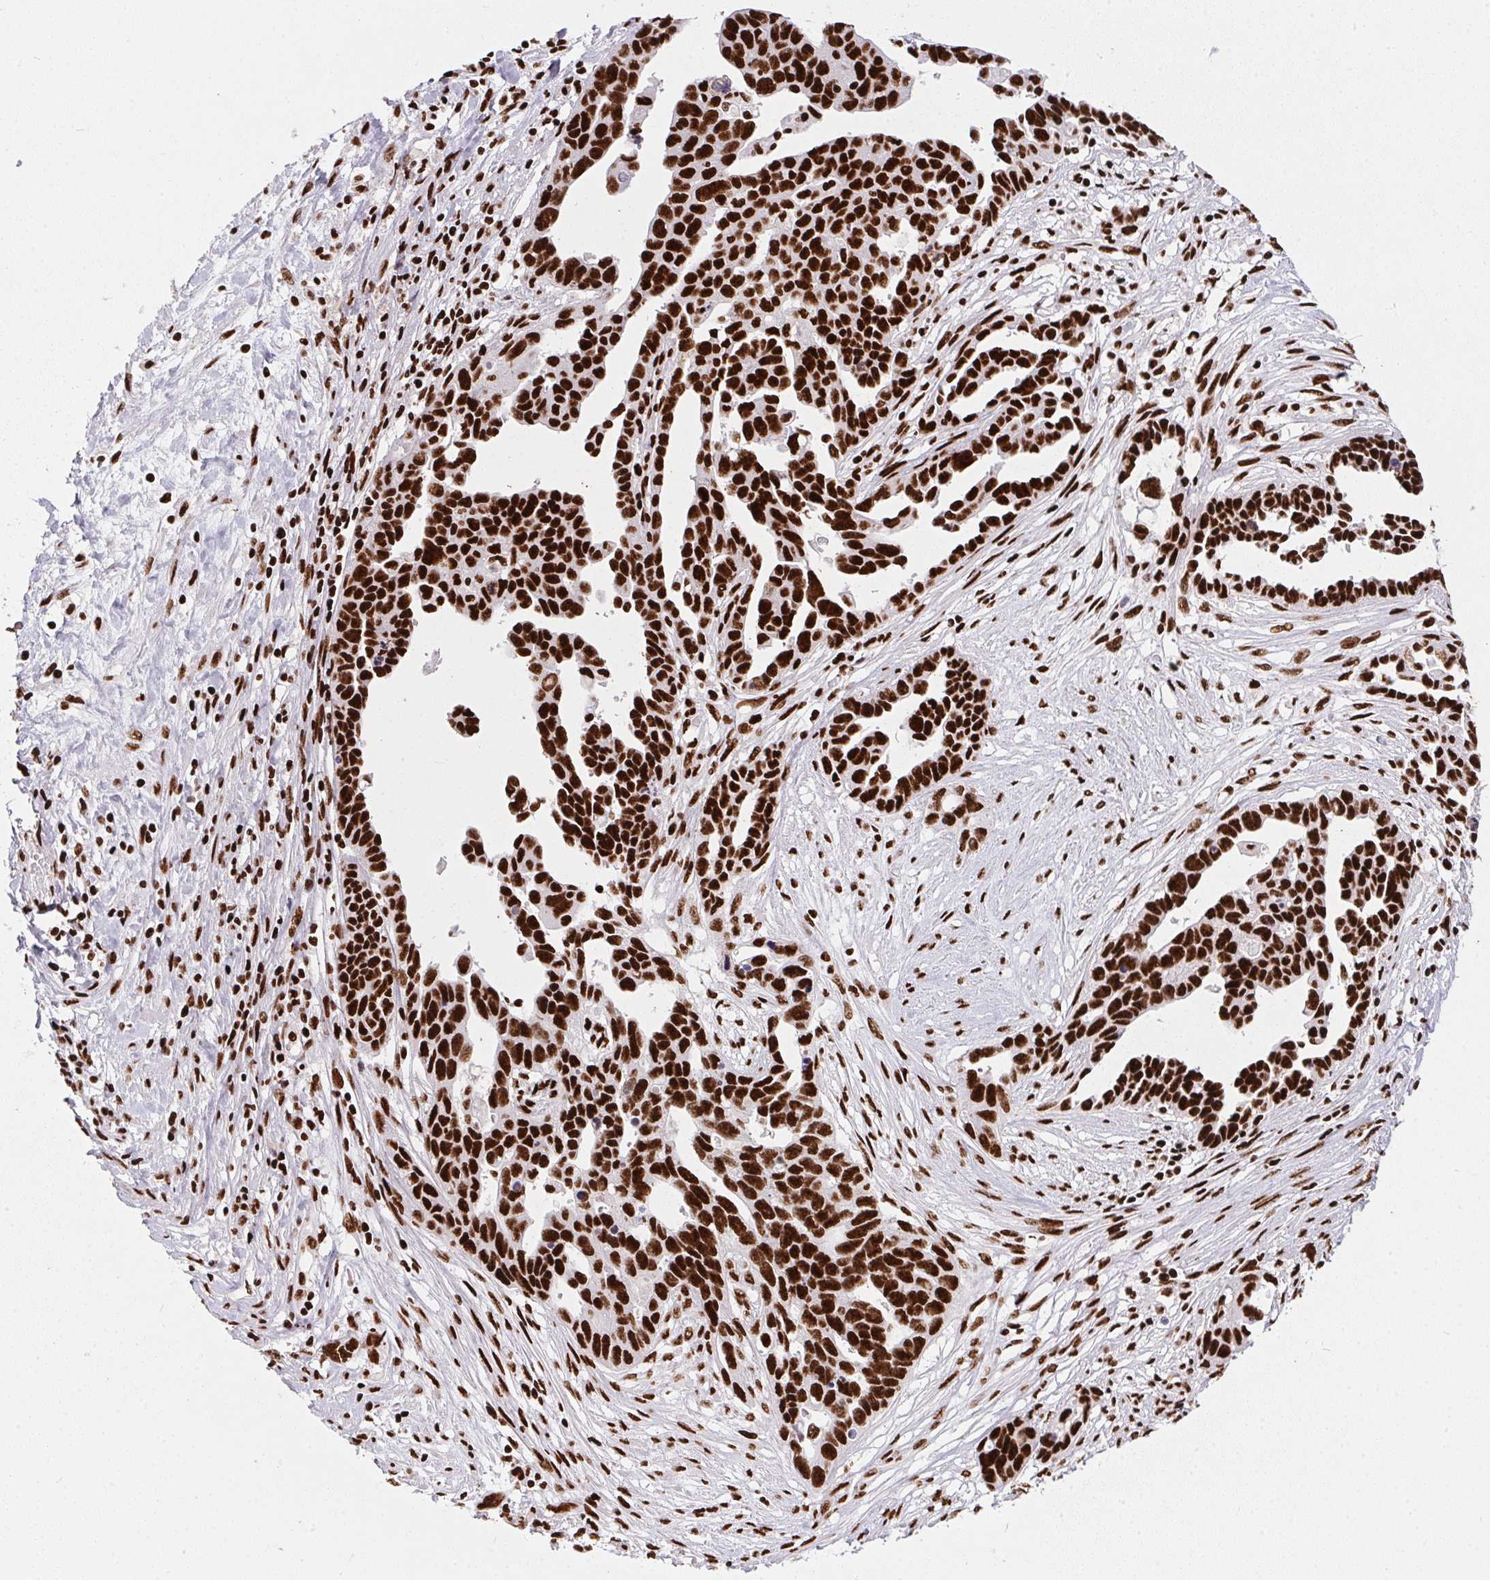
{"staining": {"intensity": "strong", "quantity": ">75%", "location": "nuclear"}, "tissue": "ovarian cancer", "cell_type": "Tumor cells", "image_type": "cancer", "snomed": [{"axis": "morphology", "description": "Cystadenocarcinoma, serous, NOS"}, {"axis": "topography", "description": "Ovary"}], "caption": "Ovarian cancer stained with a protein marker demonstrates strong staining in tumor cells.", "gene": "PAGE3", "patient": {"sex": "female", "age": 54}}